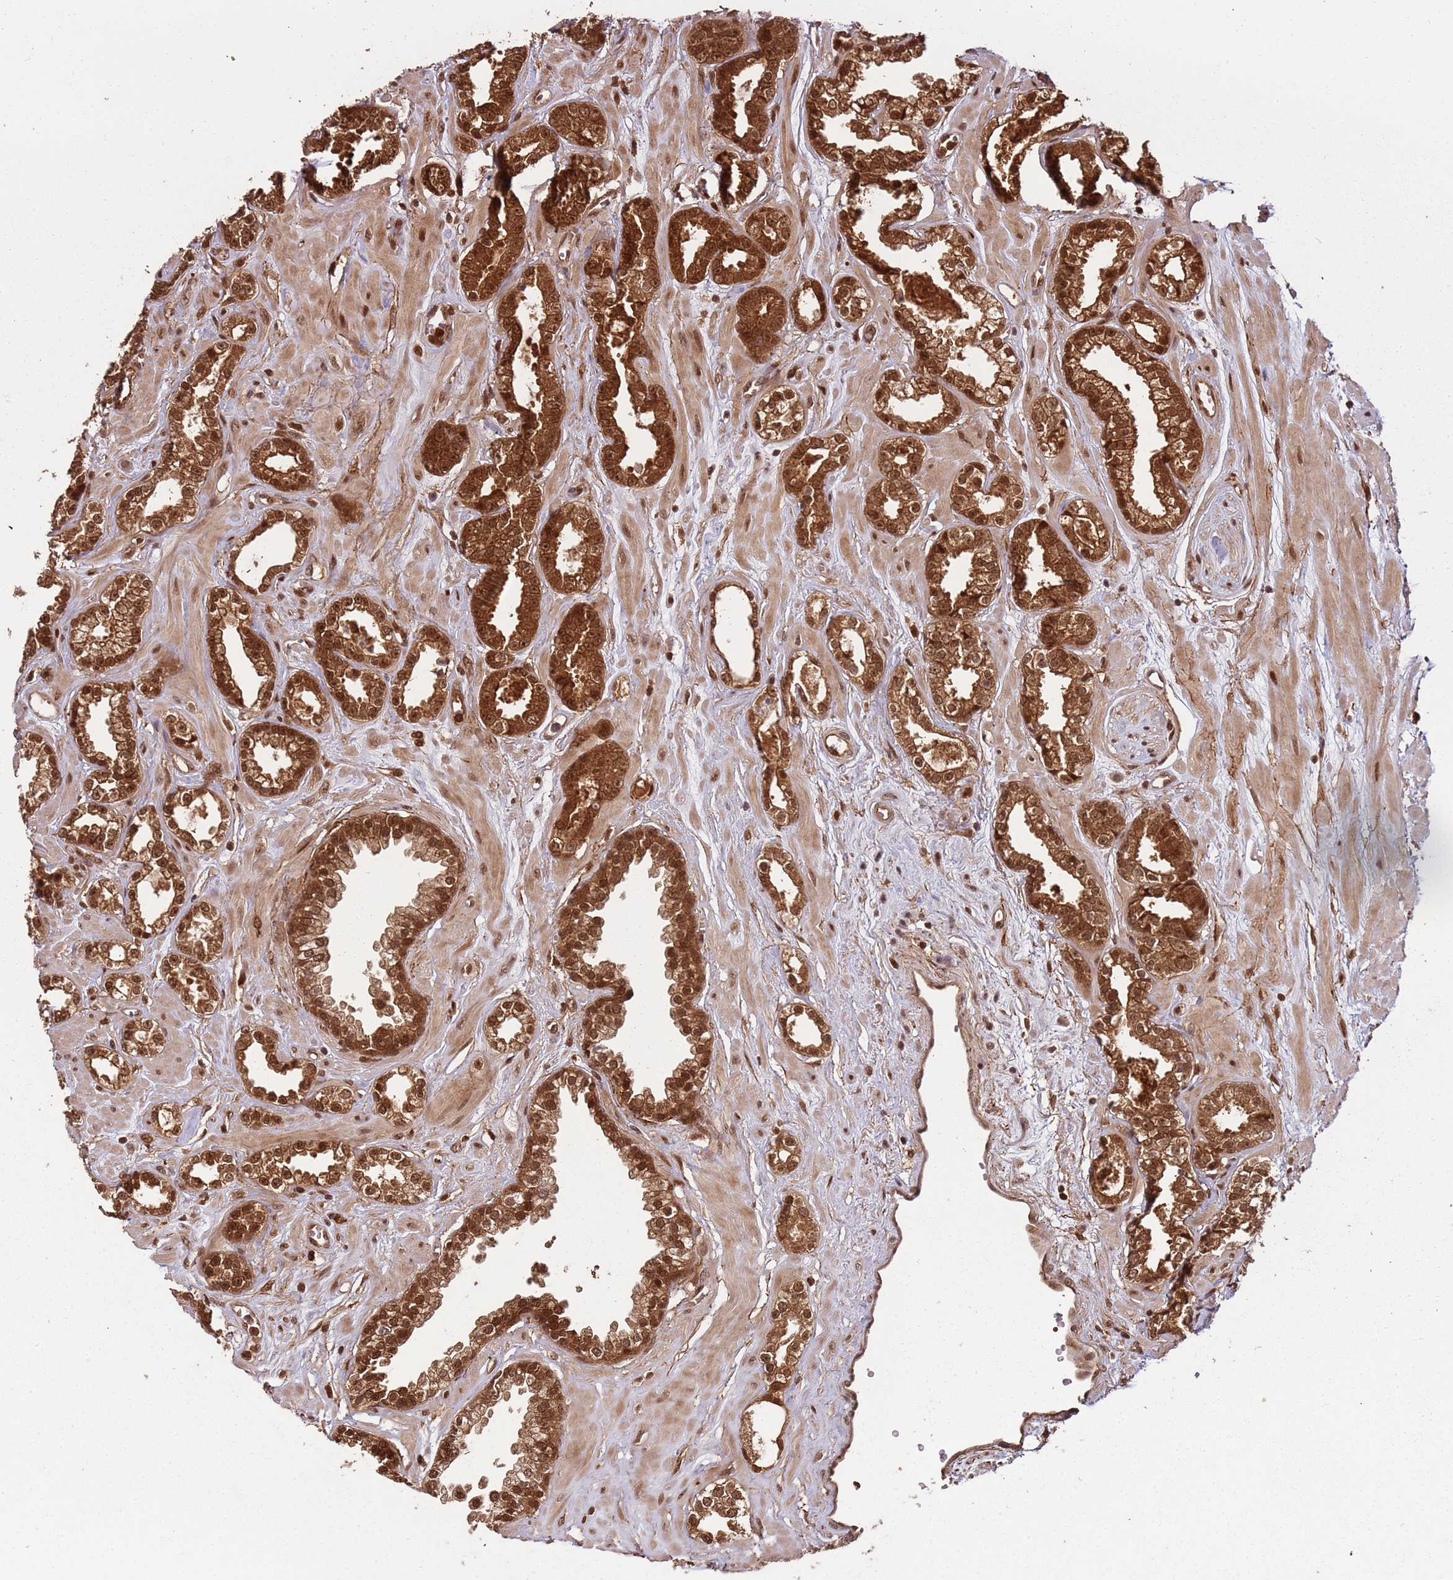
{"staining": {"intensity": "strong", "quantity": ">75%", "location": "cytoplasmic/membranous,nuclear"}, "tissue": "prostate cancer", "cell_type": "Tumor cells", "image_type": "cancer", "snomed": [{"axis": "morphology", "description": "Adenocarcinoma, Low grade"}, {"axis": "topography", "description": "Prostate"}], "caption": "IHC of human prostate cancer (adenocarcinoma (low-grade)) reveals high levels of strong cytoplasmic/membranous and nuclear expression in approximately >75% of tumor cells.", "gene": "PGLS", "patient": {"sex": "male", "age": 60}}